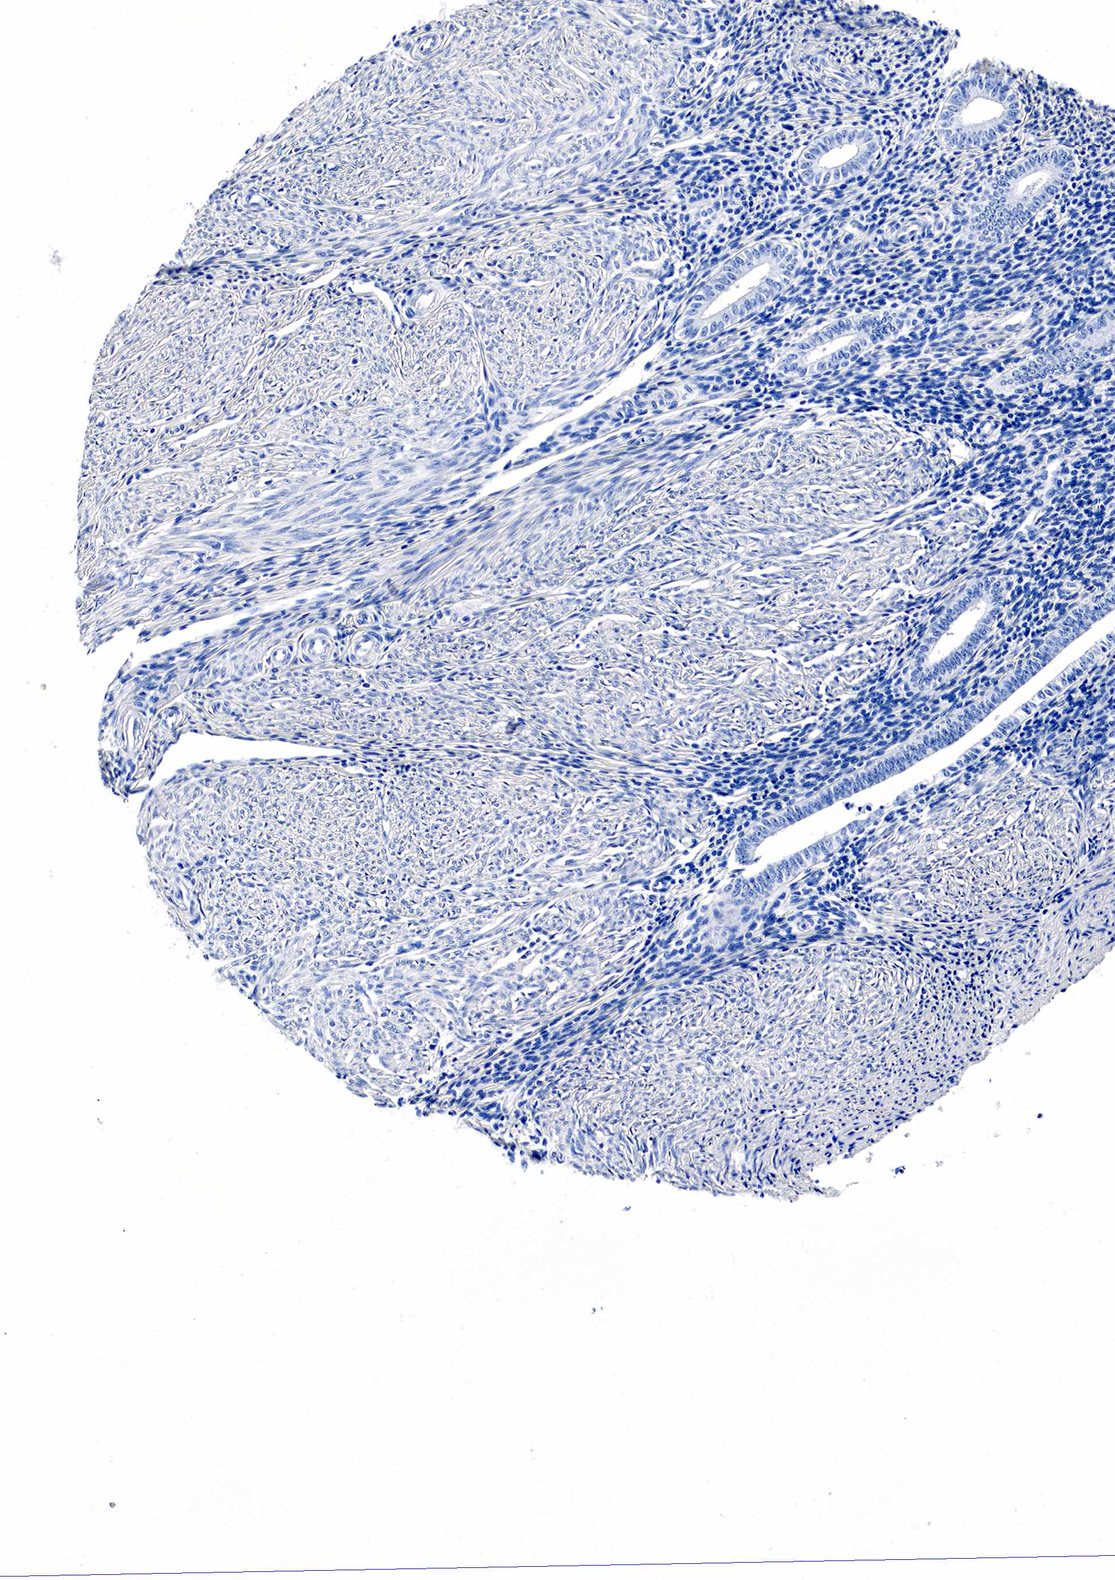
{"staining": {"intensity": "negative", "quantity": "none", "location": "none"}, "tissue": "endometrium", "cell_type": "Cells in endometrial stroma", "image_type": "normal", "snomed": [{"axis": "morphology", "description": "Normal tissue, NOS"}, {"axis": "topography", "description": "Endometrium"}], "caption": "This is an immunohistochemistry (IHC) photomicrograph of normal endometrium. There is no positivity in cells in endometrial stroma.", "gene": "KLK3", "patient": {"sex": "female", "age": 52}}